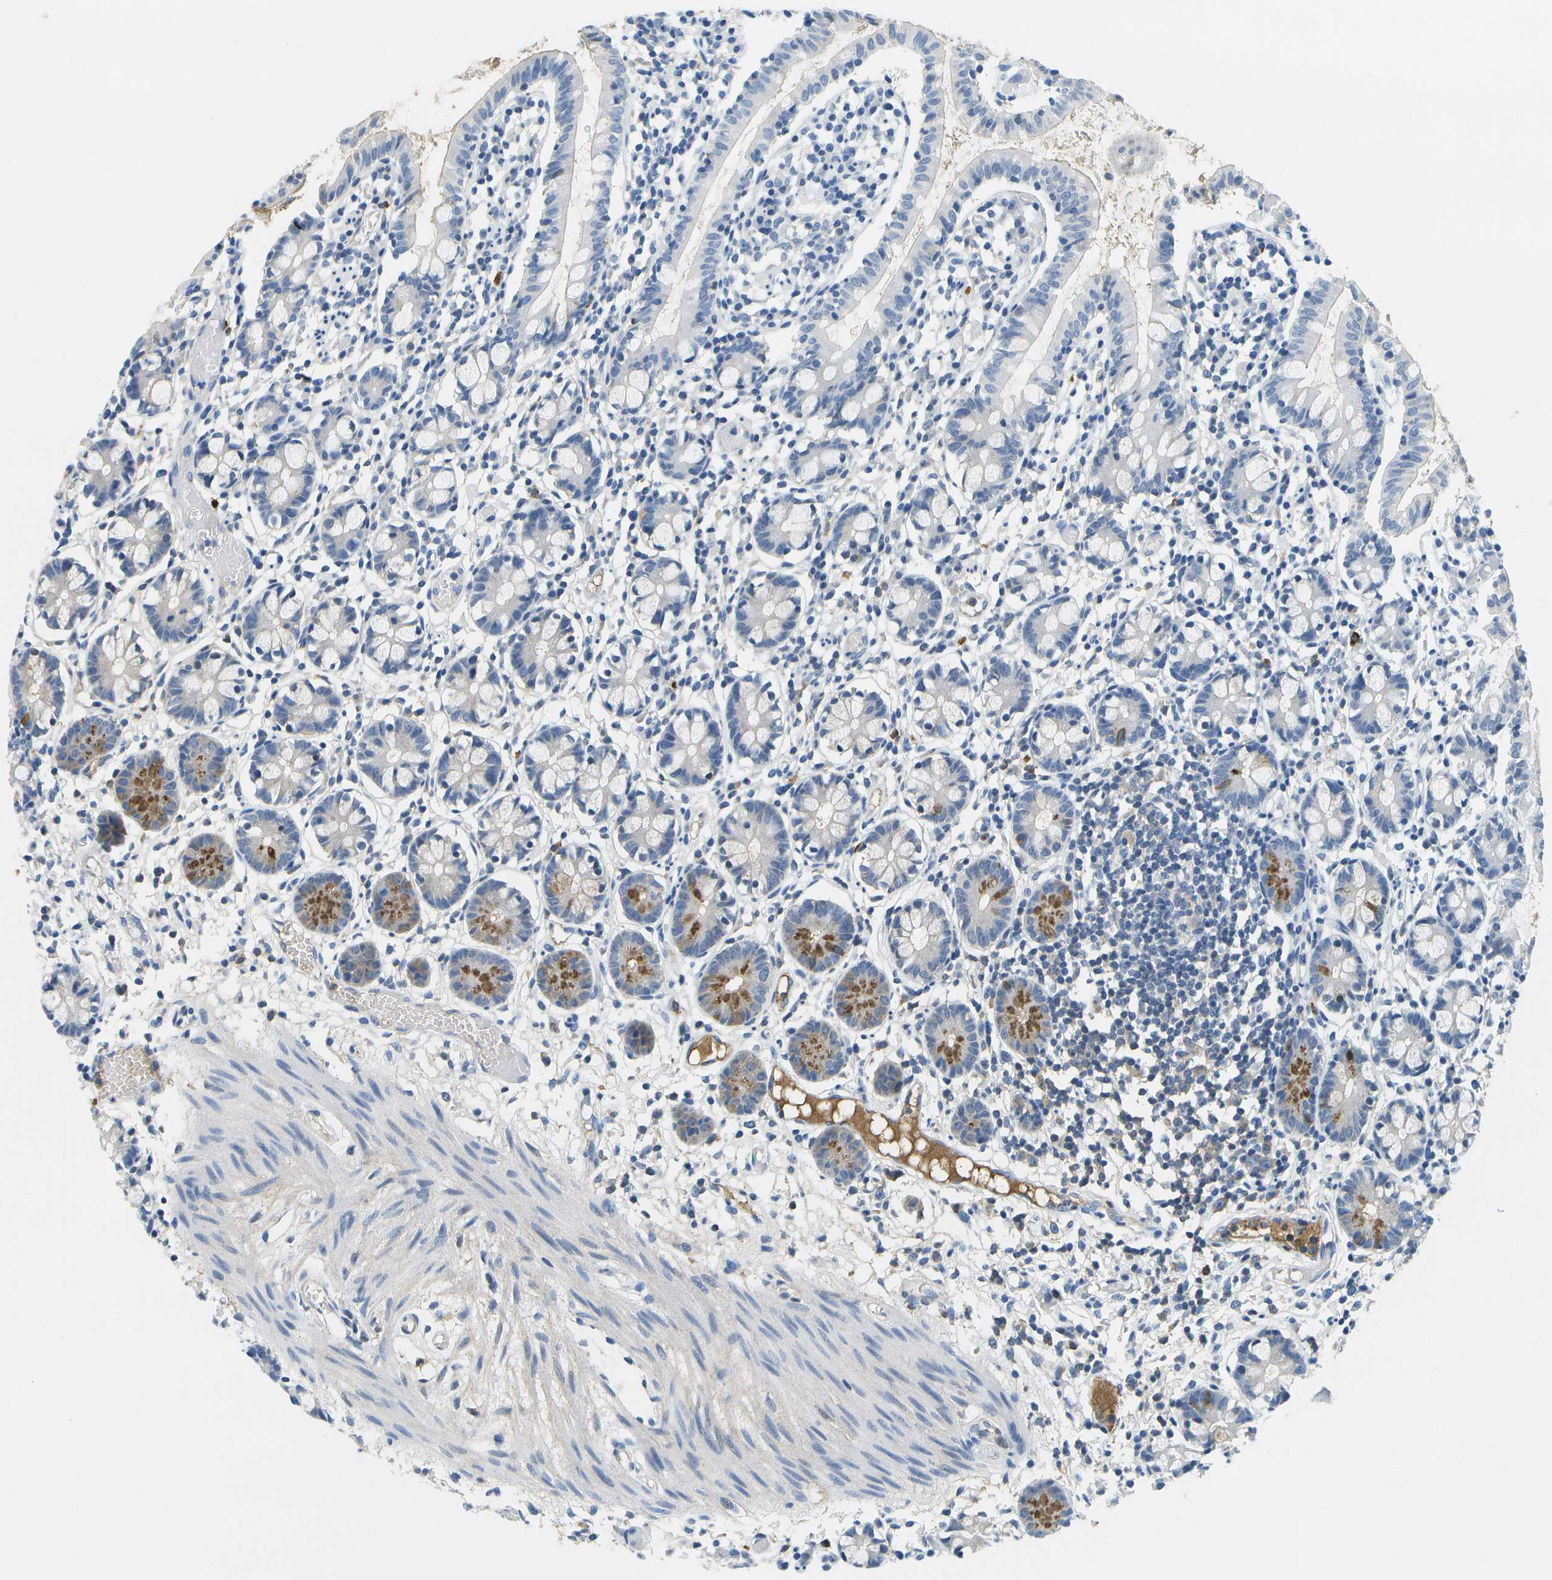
{"staining": {"intensity": "moderate", "quantity": "<25%", "location": "cytoplasmic/membranous"}, "tissue": "small intestine", "cell_type": "Glandular cells", "image_type": "normal", "snomed": [{"axis": "morphology", "description": "Normal tissue, NOS"}, {"axis": "morphology", "description": "Cystadenocarcinoma, serous, Metastatic site"}, {"axis": "topography", "description": "Small intestine"}], "caption": "Benign small intestine reveals moderate cytoplasmic/membranous staining in about <25% of glandular cells, visualized by immunohistochemistry. The staining is performed using DAB (3,3'-diaminobenzidine) brown chromogen to label protein expression. The nuclei are counter-stained blue using hematoxylin.", "gene": "SERPINA1", "patient": {"sex": "female", "age": 61}}